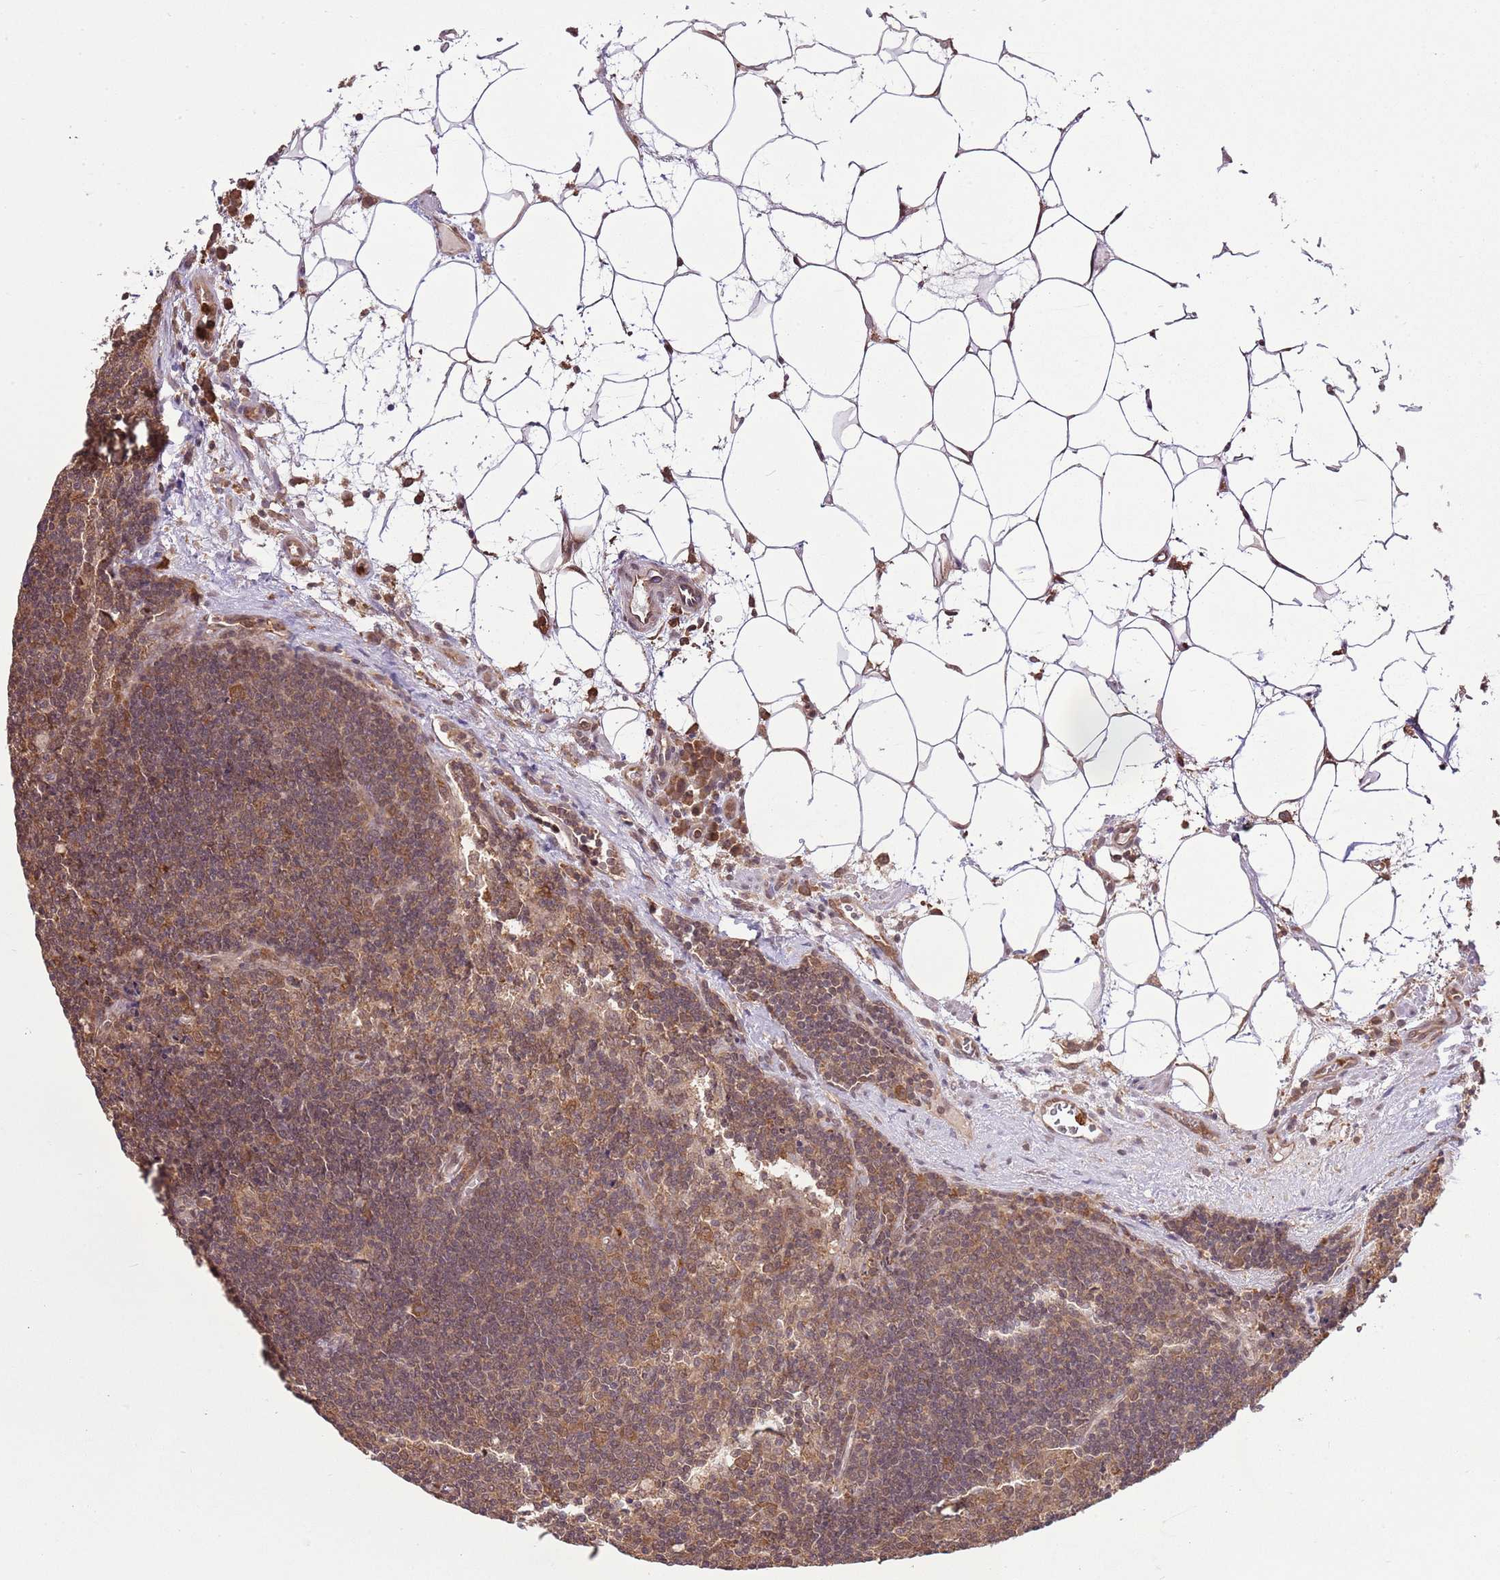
{"staining": {"intensity": "moderate", "quantity": ">75%", "location": "cytoplasmic/membranous,nuclear"}, "tissue": "lymph node", "cell_type": "Germinal center cells", "image_type": "normal", "snomed": [{"axis": "morphology", "description": "Normal tissue, NOS"}, {"axis": "topography", "description": "Lymph node"}], "caption": "Moderate cytoplasmic/membranous,nuclear staining is seen in approximately >75% of germinal center cells in normal lymph node.", "gene": "AMIGO1", "patient": {"sex": "male", "age": 58}}